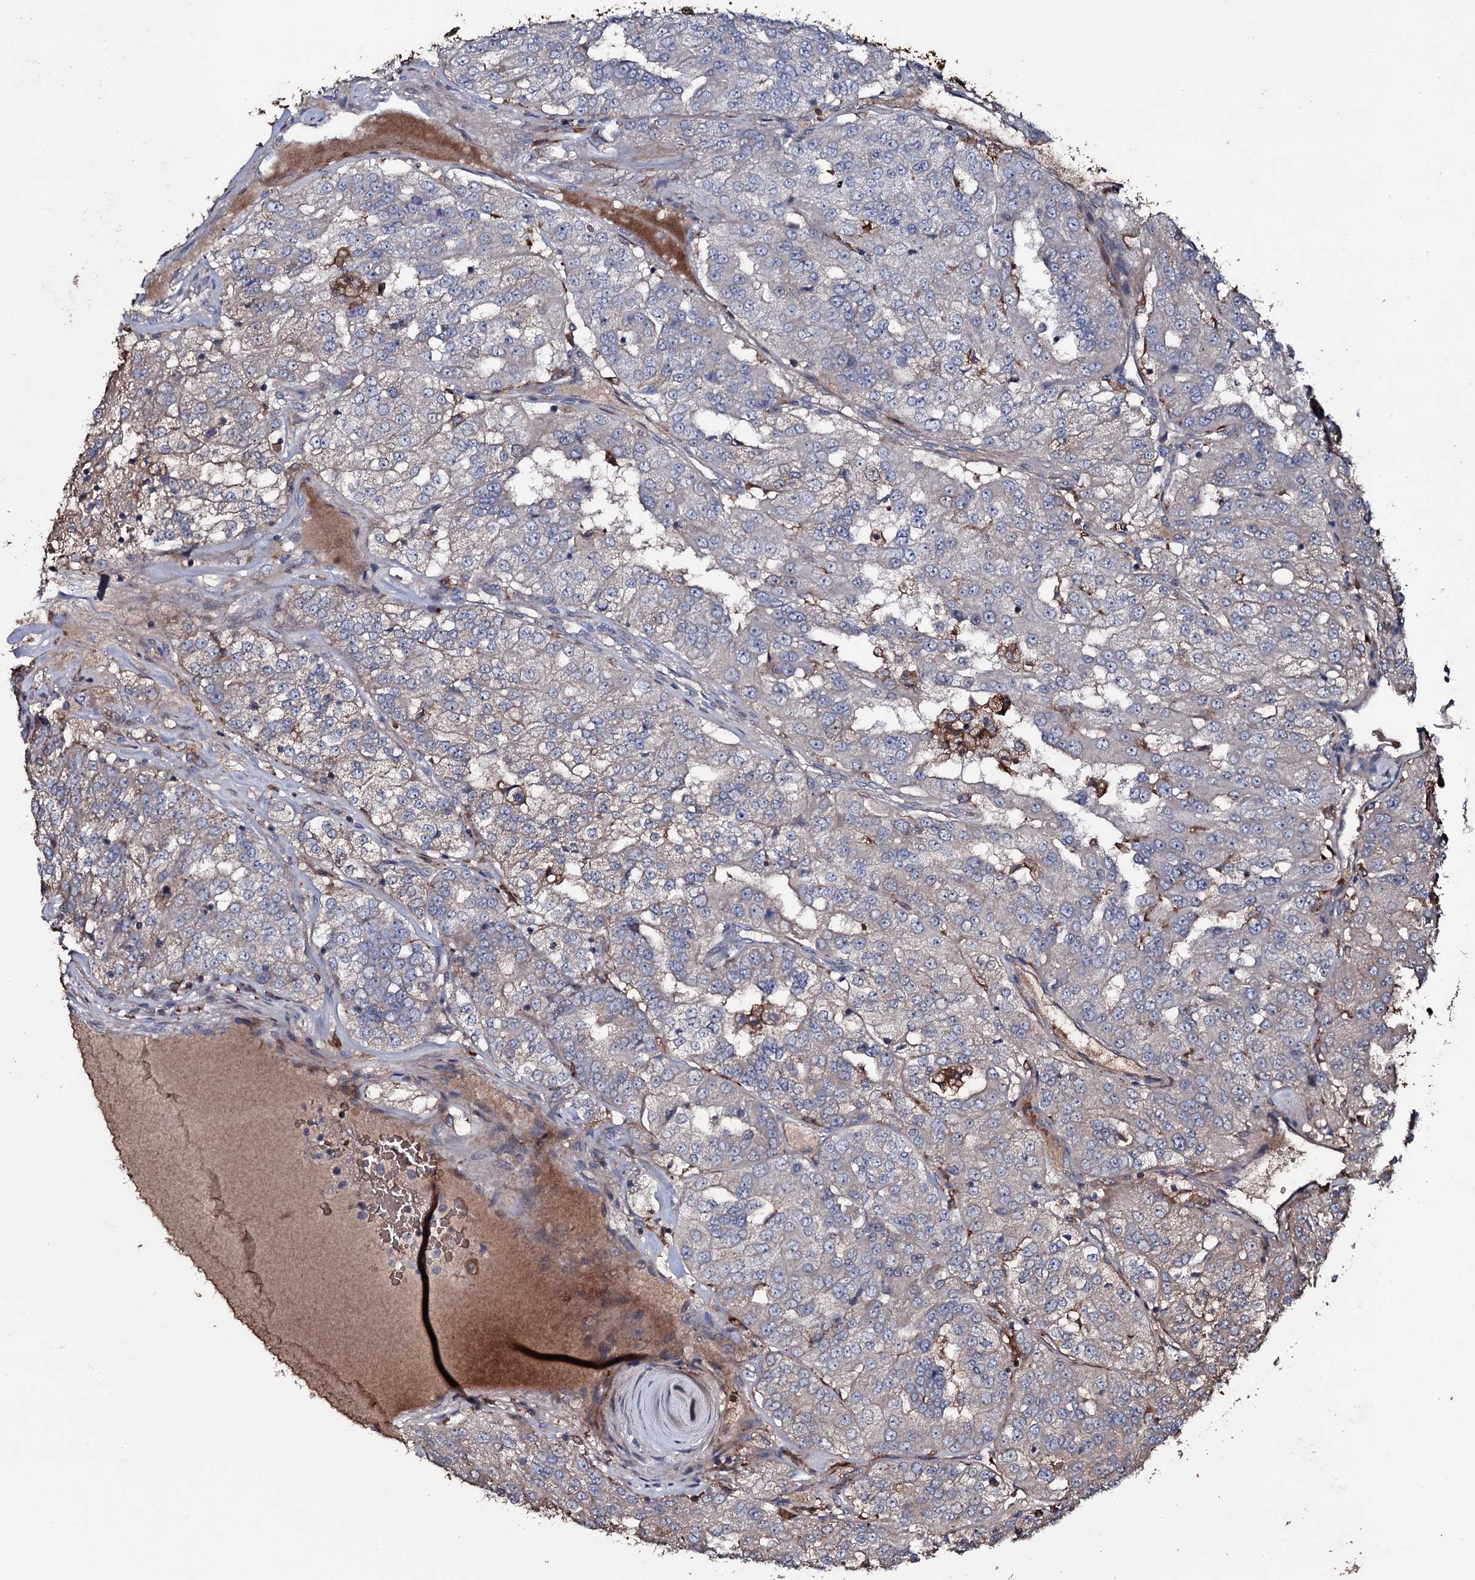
{"staining": {"intensity": "moderate", "quantity": "<25%", "location": "cytoplasmic/membranous"}, "tissue": "renal cancer", "cell_type": "Tumor cells", "image_type": "cancer", "snomed": [{"axis": "morphology", "description": "Adenocarcinoma, NOS"}, {"axis": "topography", "description": "Kidney"}], "caption": "Immunohistochemistry (IHC) histopathology image of human adenocarcinoma (renal) stained for a protein (brown), which demonstrates low levels of moderate cytoplasmic/membranous staining in about <25% of tumor cells.", "gene": "ZSWIM8", "patient": {"sex": "female", "age": 63}}